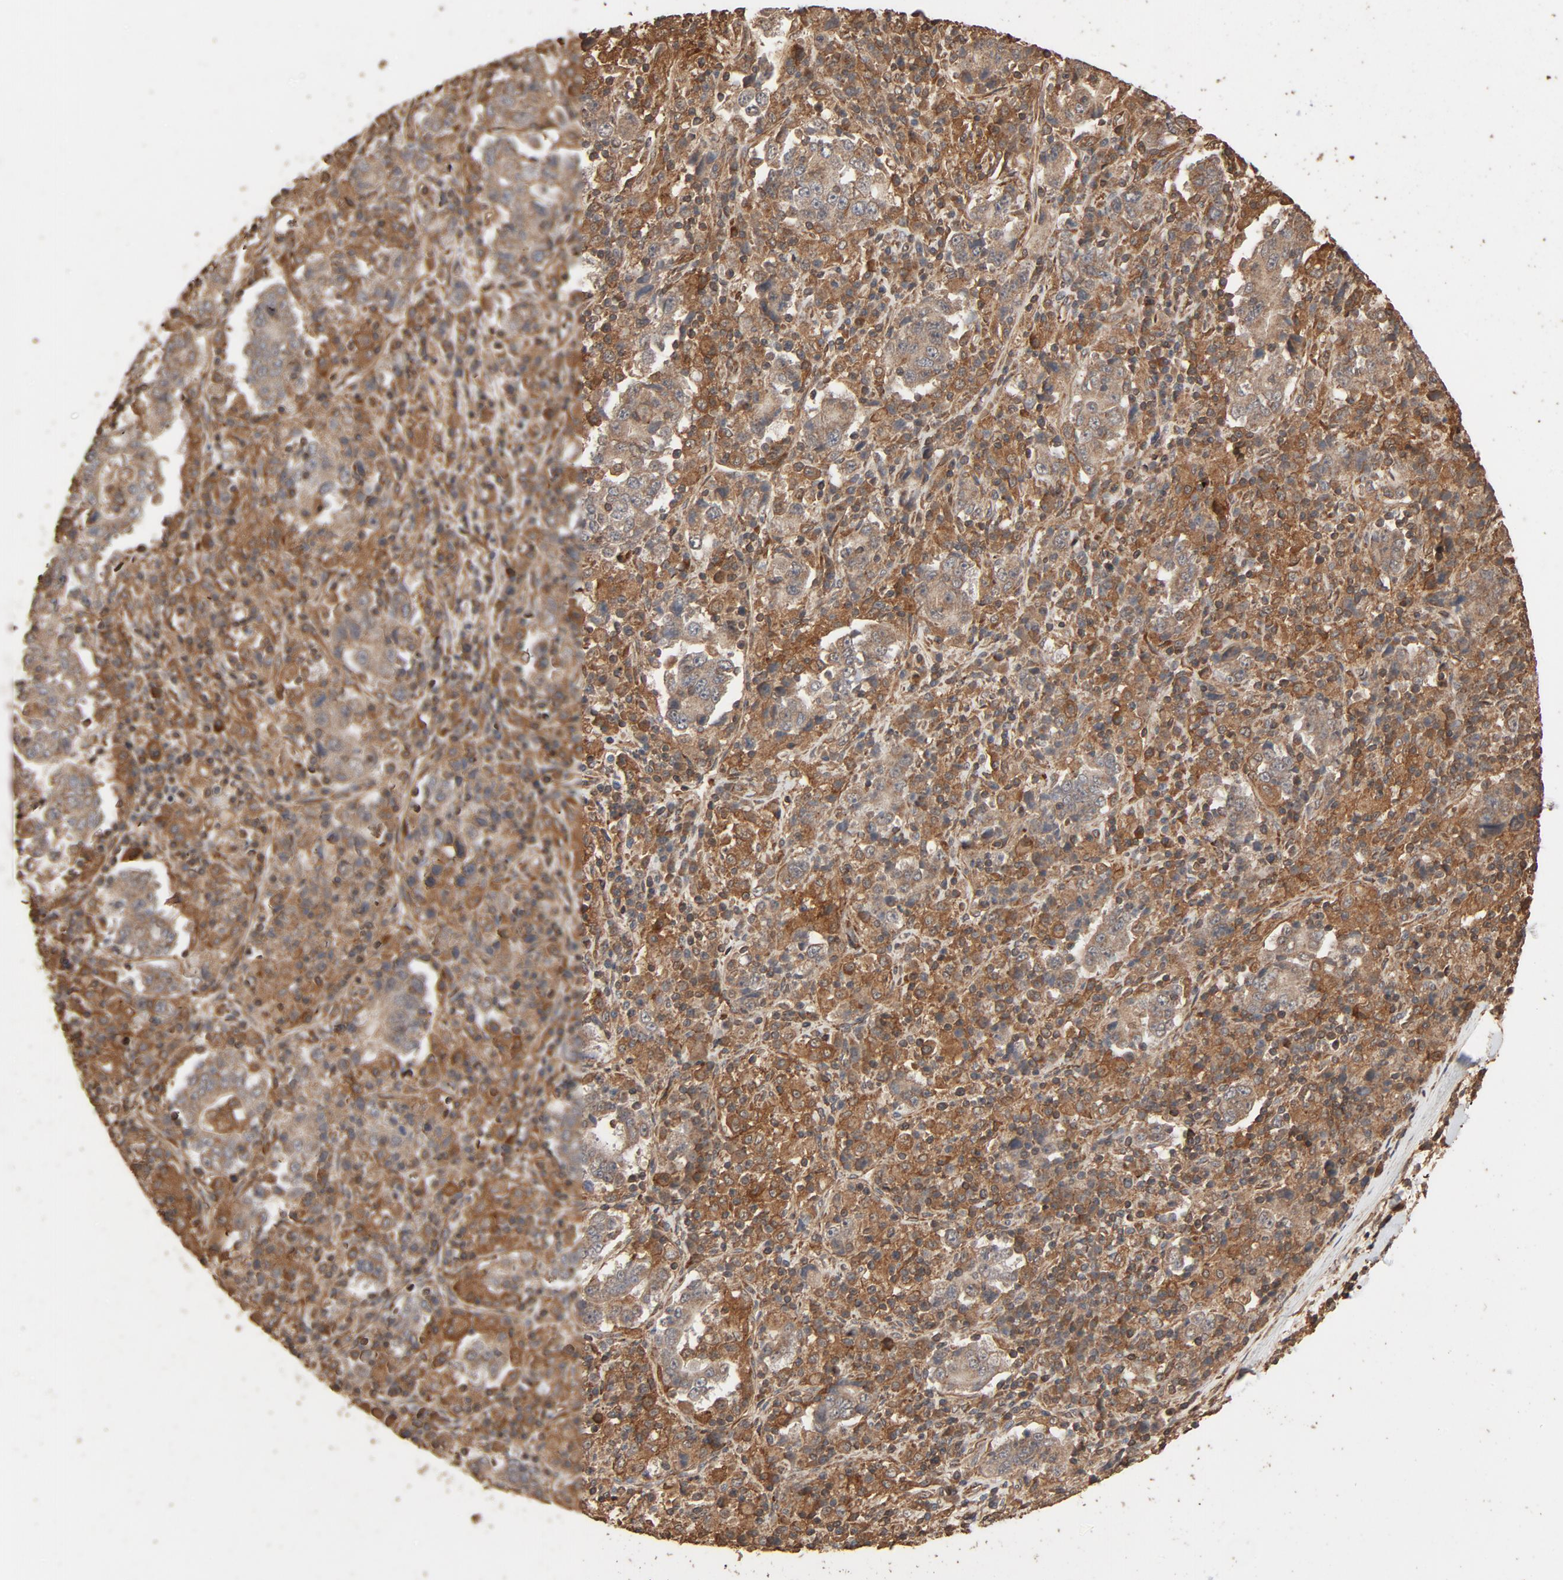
{"staining": {"intensity": "moderate", "quantity": ">75%", "location": "cytoplasmic/membranous"}, "tissue": "stomach cancer", "cell_type": "Tumor cells", "image_type": "cancer", "snomed": [{"axis": "morphology", "description": "Normal tissue, NOS"}, {"axis": "morphology", "description": "Adenocarcinoma, NOS"}, {"axis": "topography", "description": "Stomach, upper"}, {"axis": "topography", "description": "Stomach"}], "caption": "Protein staining of stomach cancer (adenocarcinoma) tissue displays moderate cytoplasmic/membranous expression in about >75% of tumor cells. (DAB = brown stain, brightfield microscopy at high magnification).", "gene": "RPS6KA6", "patient": {"sex": "male", "age": 59}}